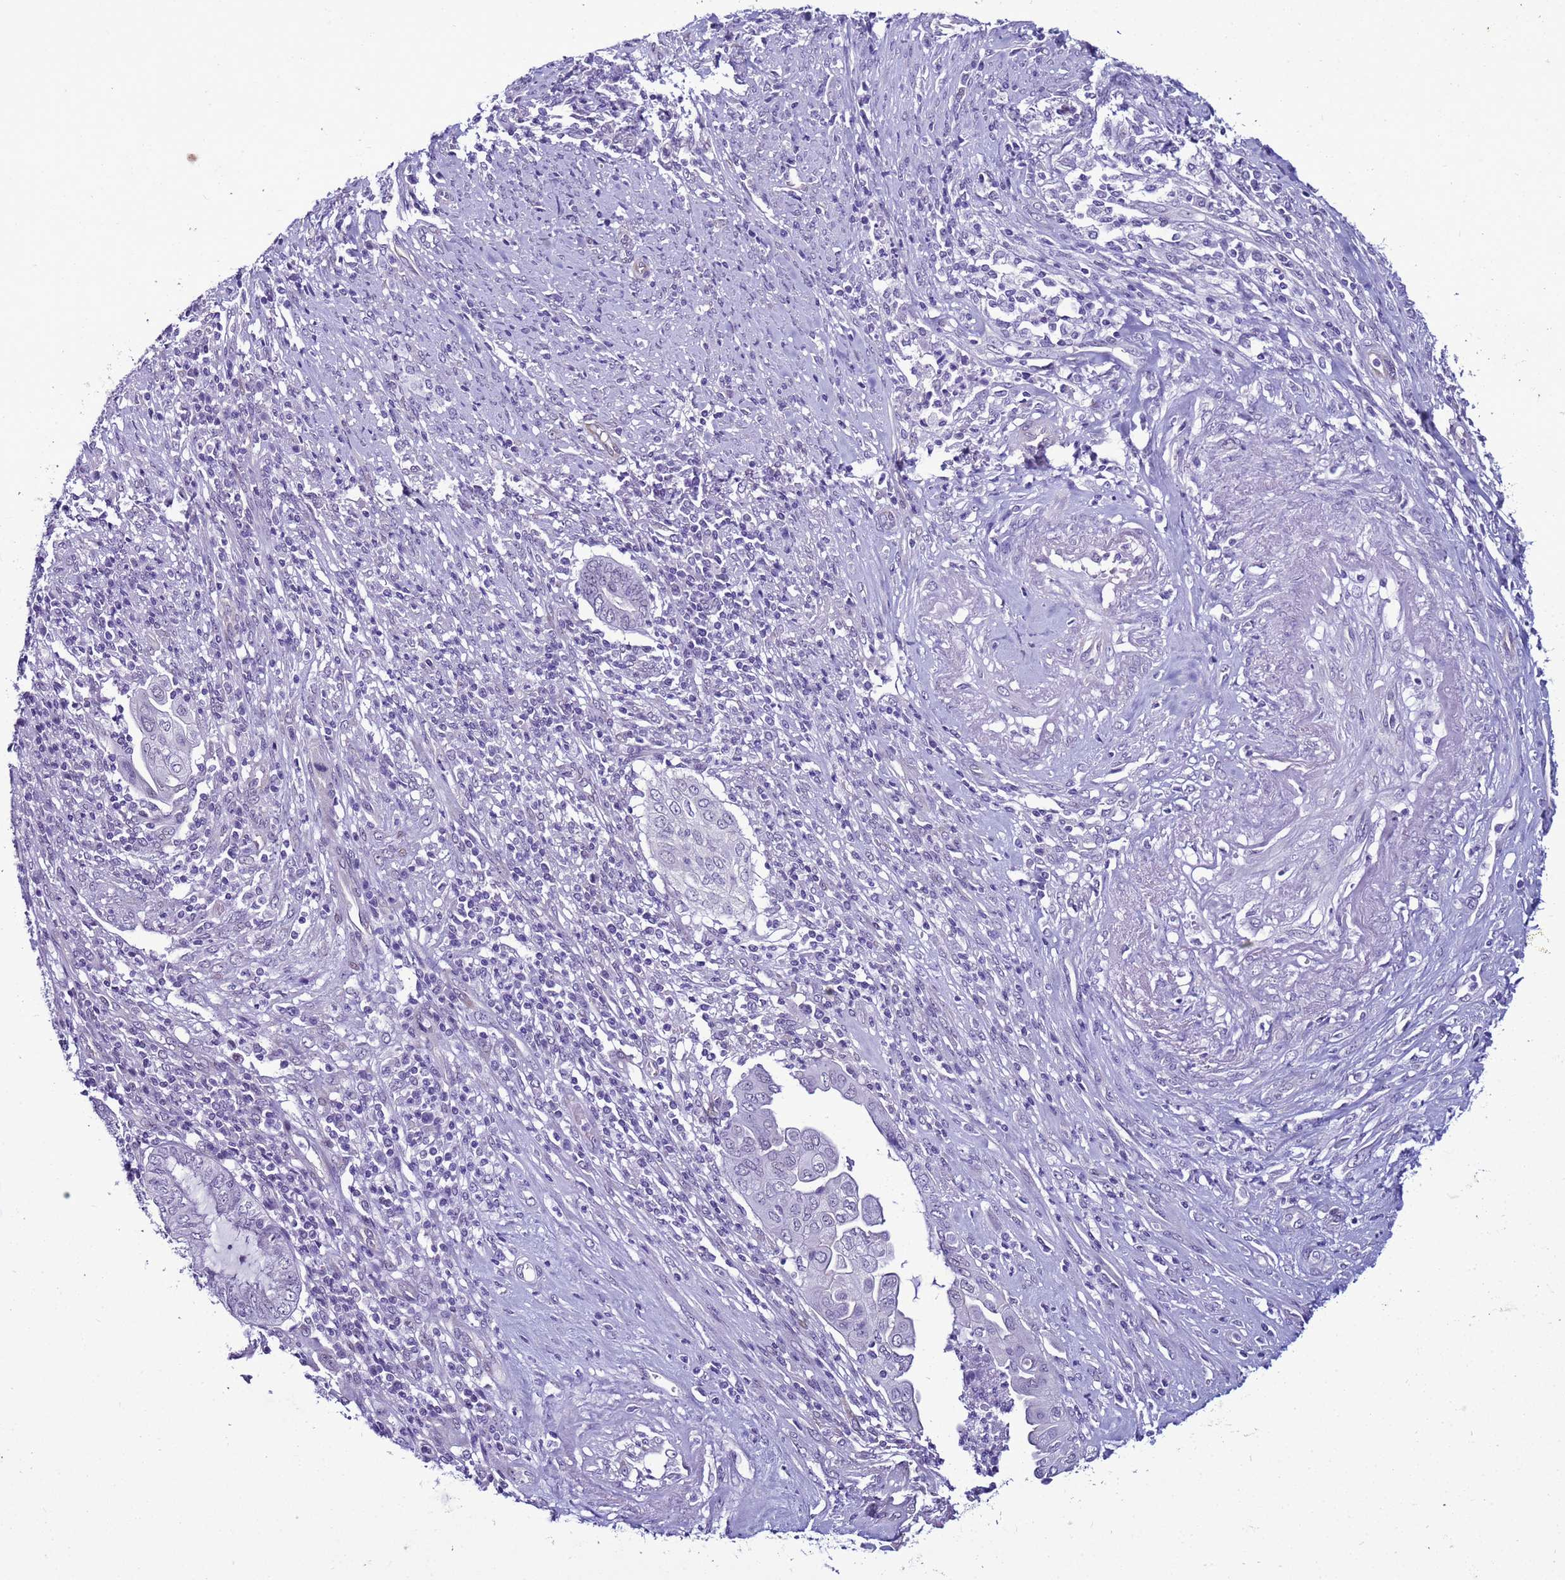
{"staining": {"intensity": "negative", "quantity": "none", "location": "none"}, "tissue": "endometrial cancer", "cell_type": "Tumor cells", "image_type": "cancer", "snomed": [{"axis": "morphology", "description": "Adenocarcinoma, NOS"}, {"axis": "topography", "description": "Uterus"}, {"axis": "topography", "description": "Endometrium"}], "caption": "An IHC micrograph of endometrial cancer is shown. There is no staining in tumor cells of endometrial cancer.", "gene": "LRRC10B", "patient": {"sex": "female", "age": 70}}